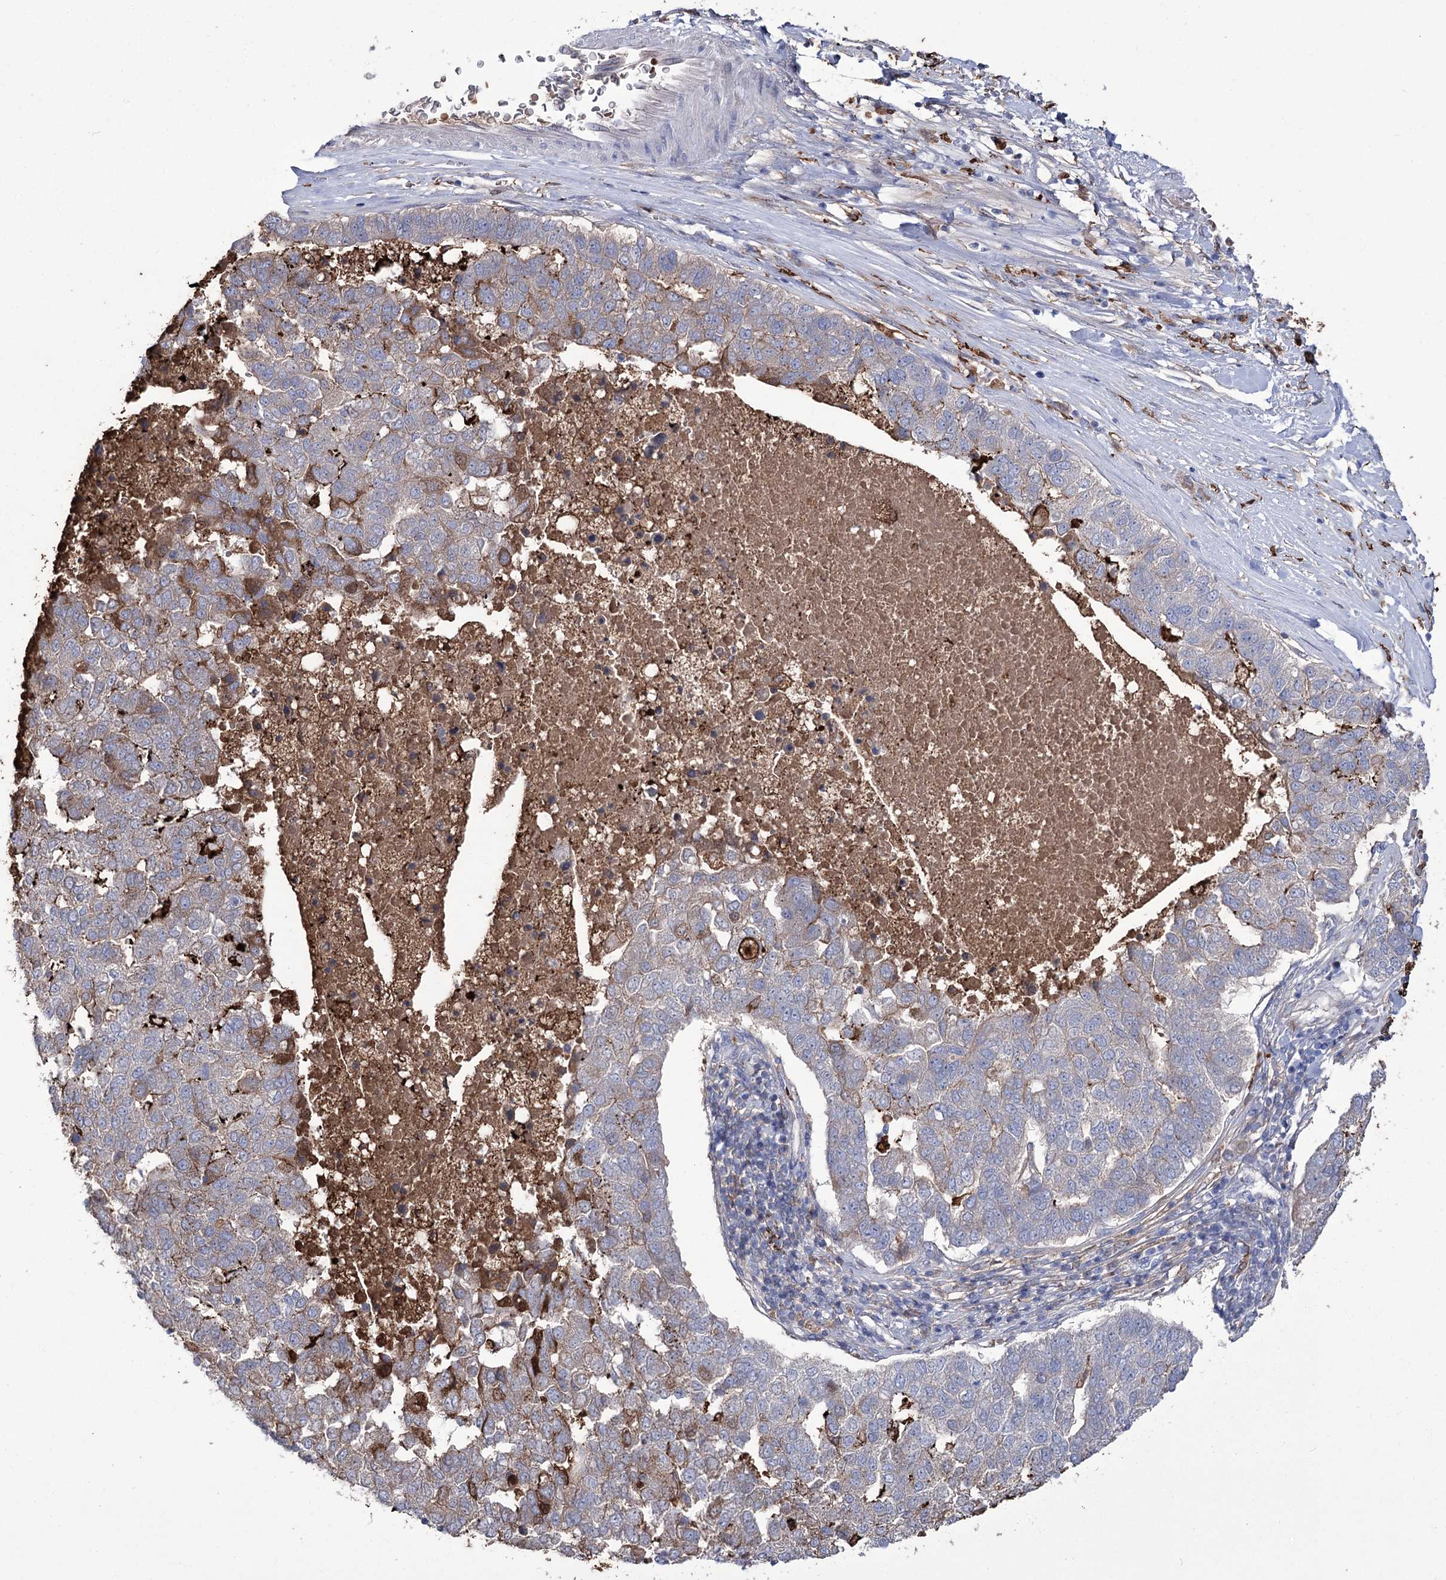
{"staining": {"intensity": "moderate", "quantity": "<25%", "location": "cytoplasmic/membranous,nuclear"}, "tissue": "pancreatic cancer", "cell_type": "Tumor cells", "image_type": "cancer", "snomed": [{"axis": "morphology", "description": "Adenocarcinoma, NOS"}, {"axis": "topography", "description": "Pancreas"}], "caption": "Immunohistochemical staining of pancreatic cancer reveals low levels of moderate cytoplasmic/membranous and nuclear protein staining in about <25% of tumor cells. Using DAB (brown) and hematoxylin (blue) stains, captured at high magnification using brightfield microscopy.", "gene": "ZNF622", "patient": {"sex": "female", "age": 61}}